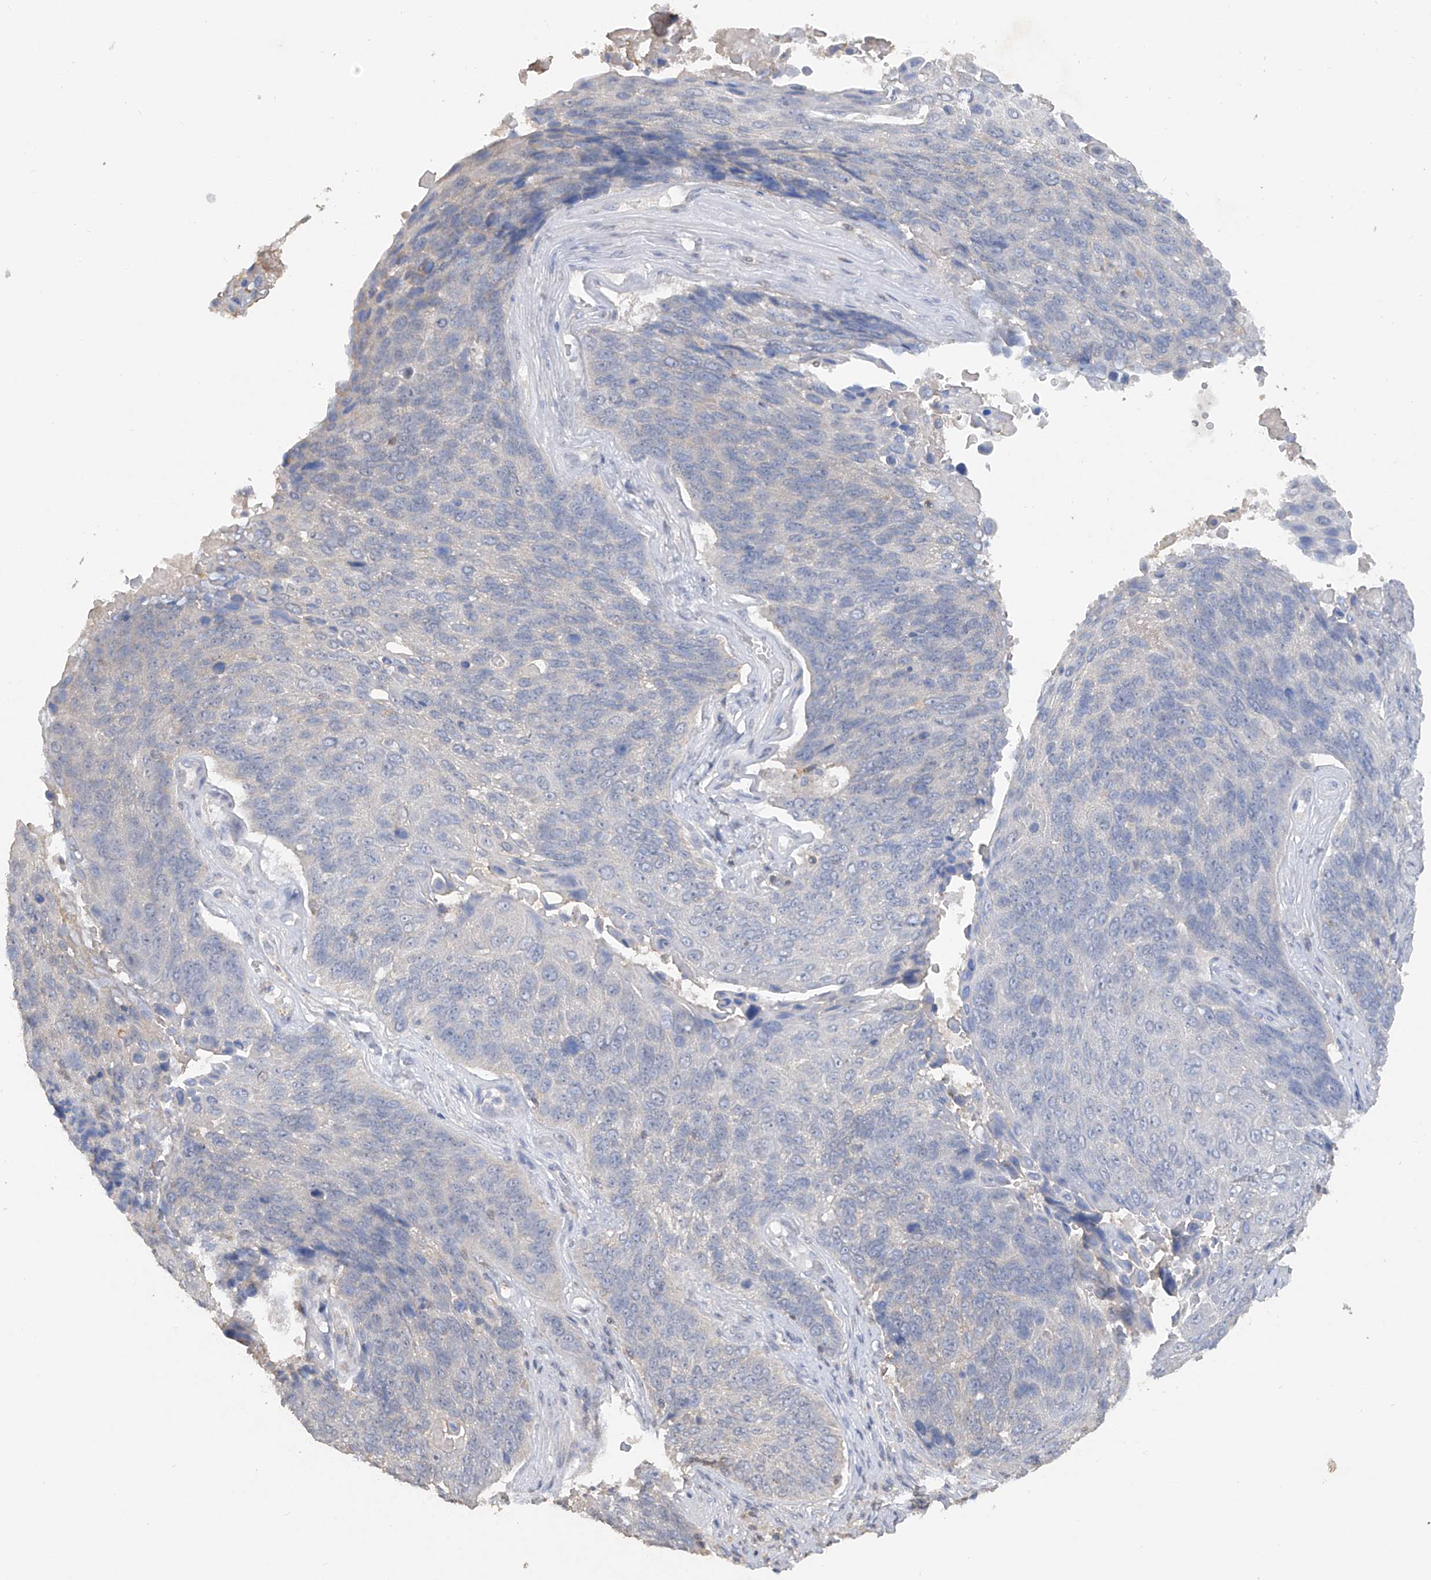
{"staining": {"intensity": "negative", "quantity": "none", "location": "none"}, "tissue": "lung cancer", "cell_type": "Tumor cells", "image_type": "cancer", "snomed": [{"axis": "morphology", "description": "Squamous cell carcinoma, NOS"}, {"axis": "topography", "description": "Lung"}], "caption": "An IHC histopathology image of lung cancer is shown. There is no staining in tumor cells of lung cancer.", "gene": "HAS3", "patient": {"sex": "male", "age": 66}}